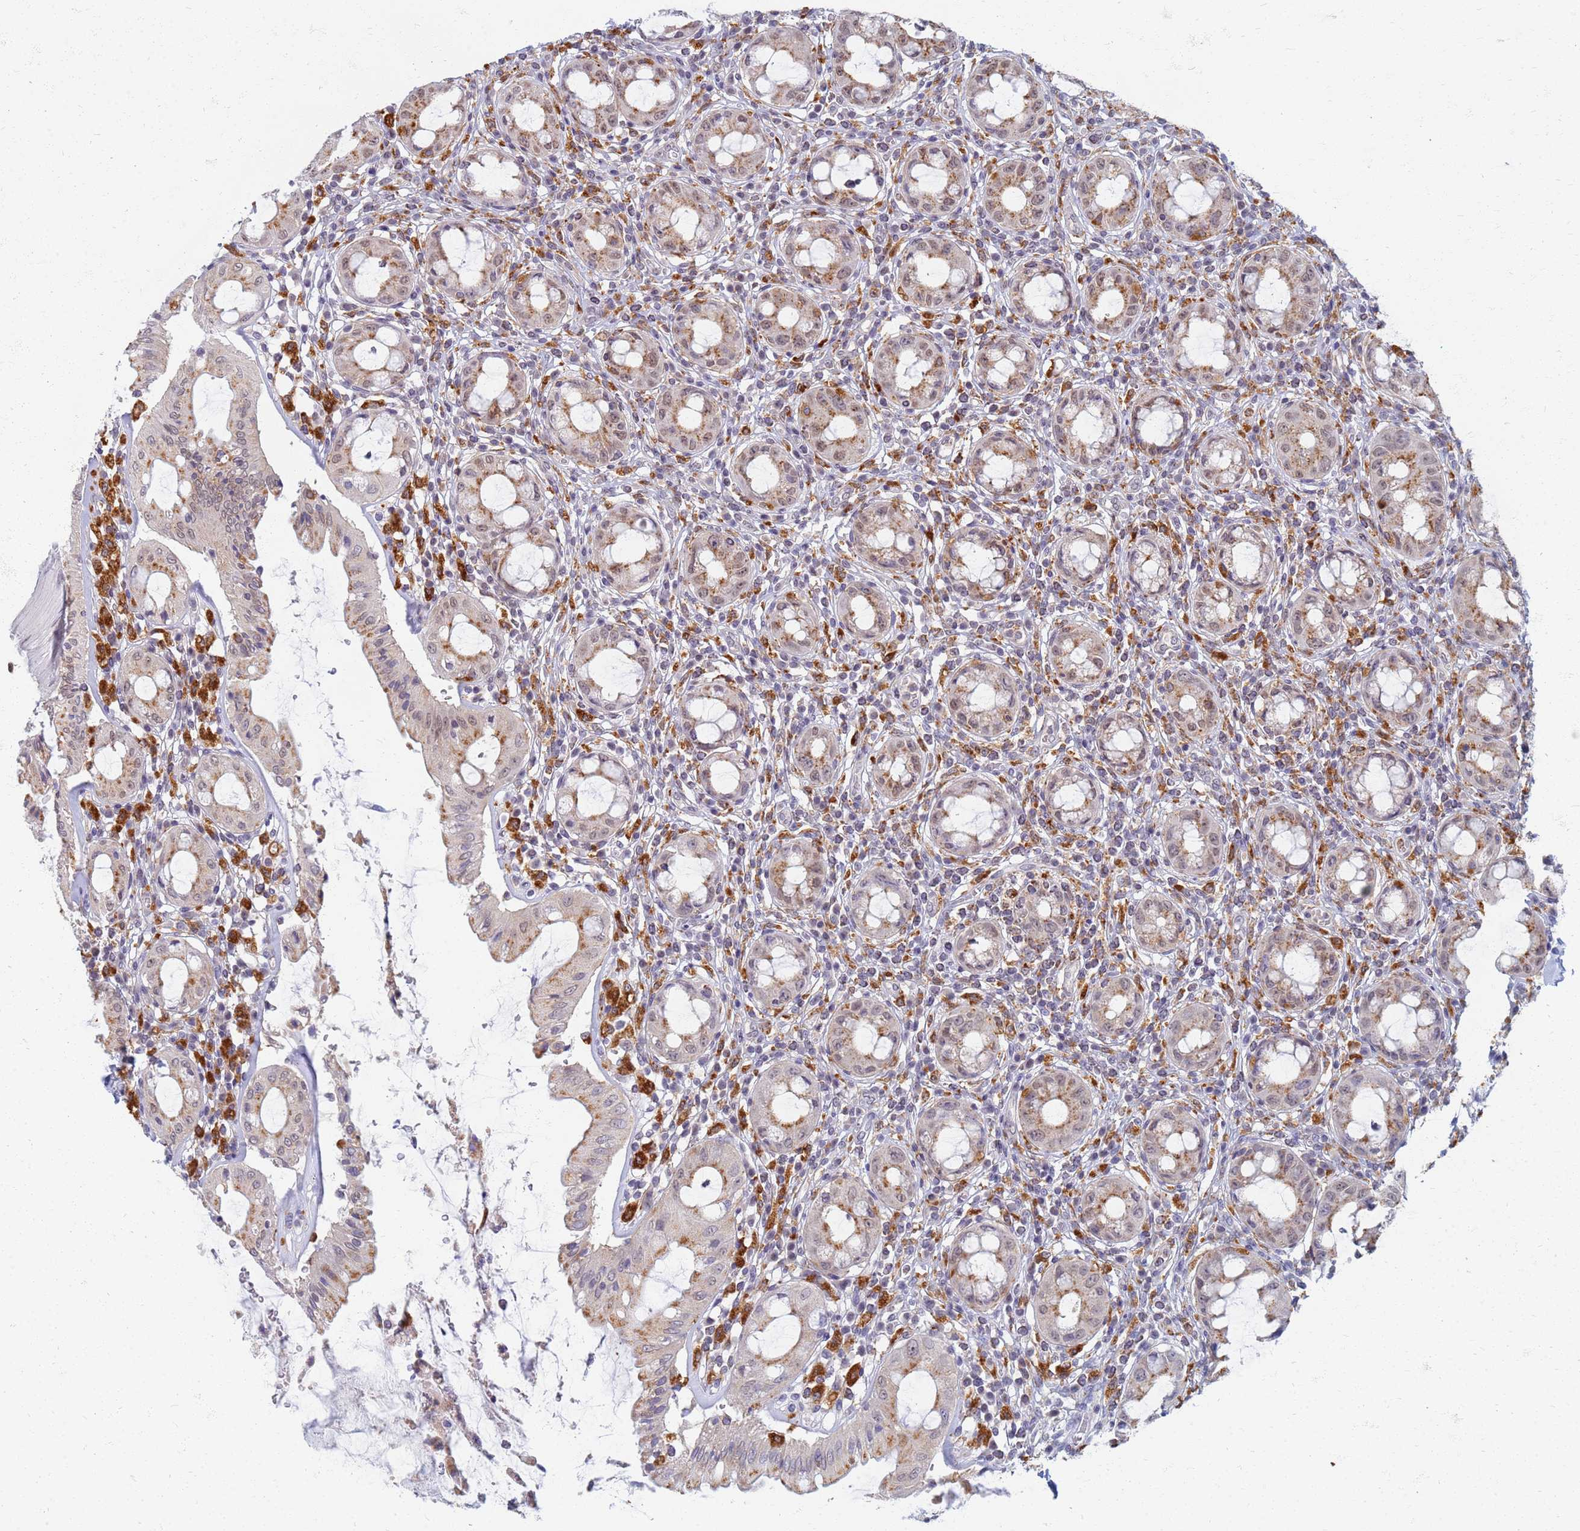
{"staining": {"intensity": "weak", "quantity": "25%-75%", "location": "cytoplasmic/membranous,nuclear"}, "tissue": "rectum", "cell_type": "Glandular cells", "image_type": "normal", "snomed": [{"axis": "morphology", "description": "Normal tissue, NOS"}, {"axis": "topography", "description": "Rectum"}], "caption": "An IHC micrograph of unremarkable tissue is shown. Protein staining in brown highlights weak cytoplasmic/membranous,nuclear positivity in rectum within glandular cells.", "gene": "ATP6V1E1", "patient": {"sex": "female", "age": 57}}